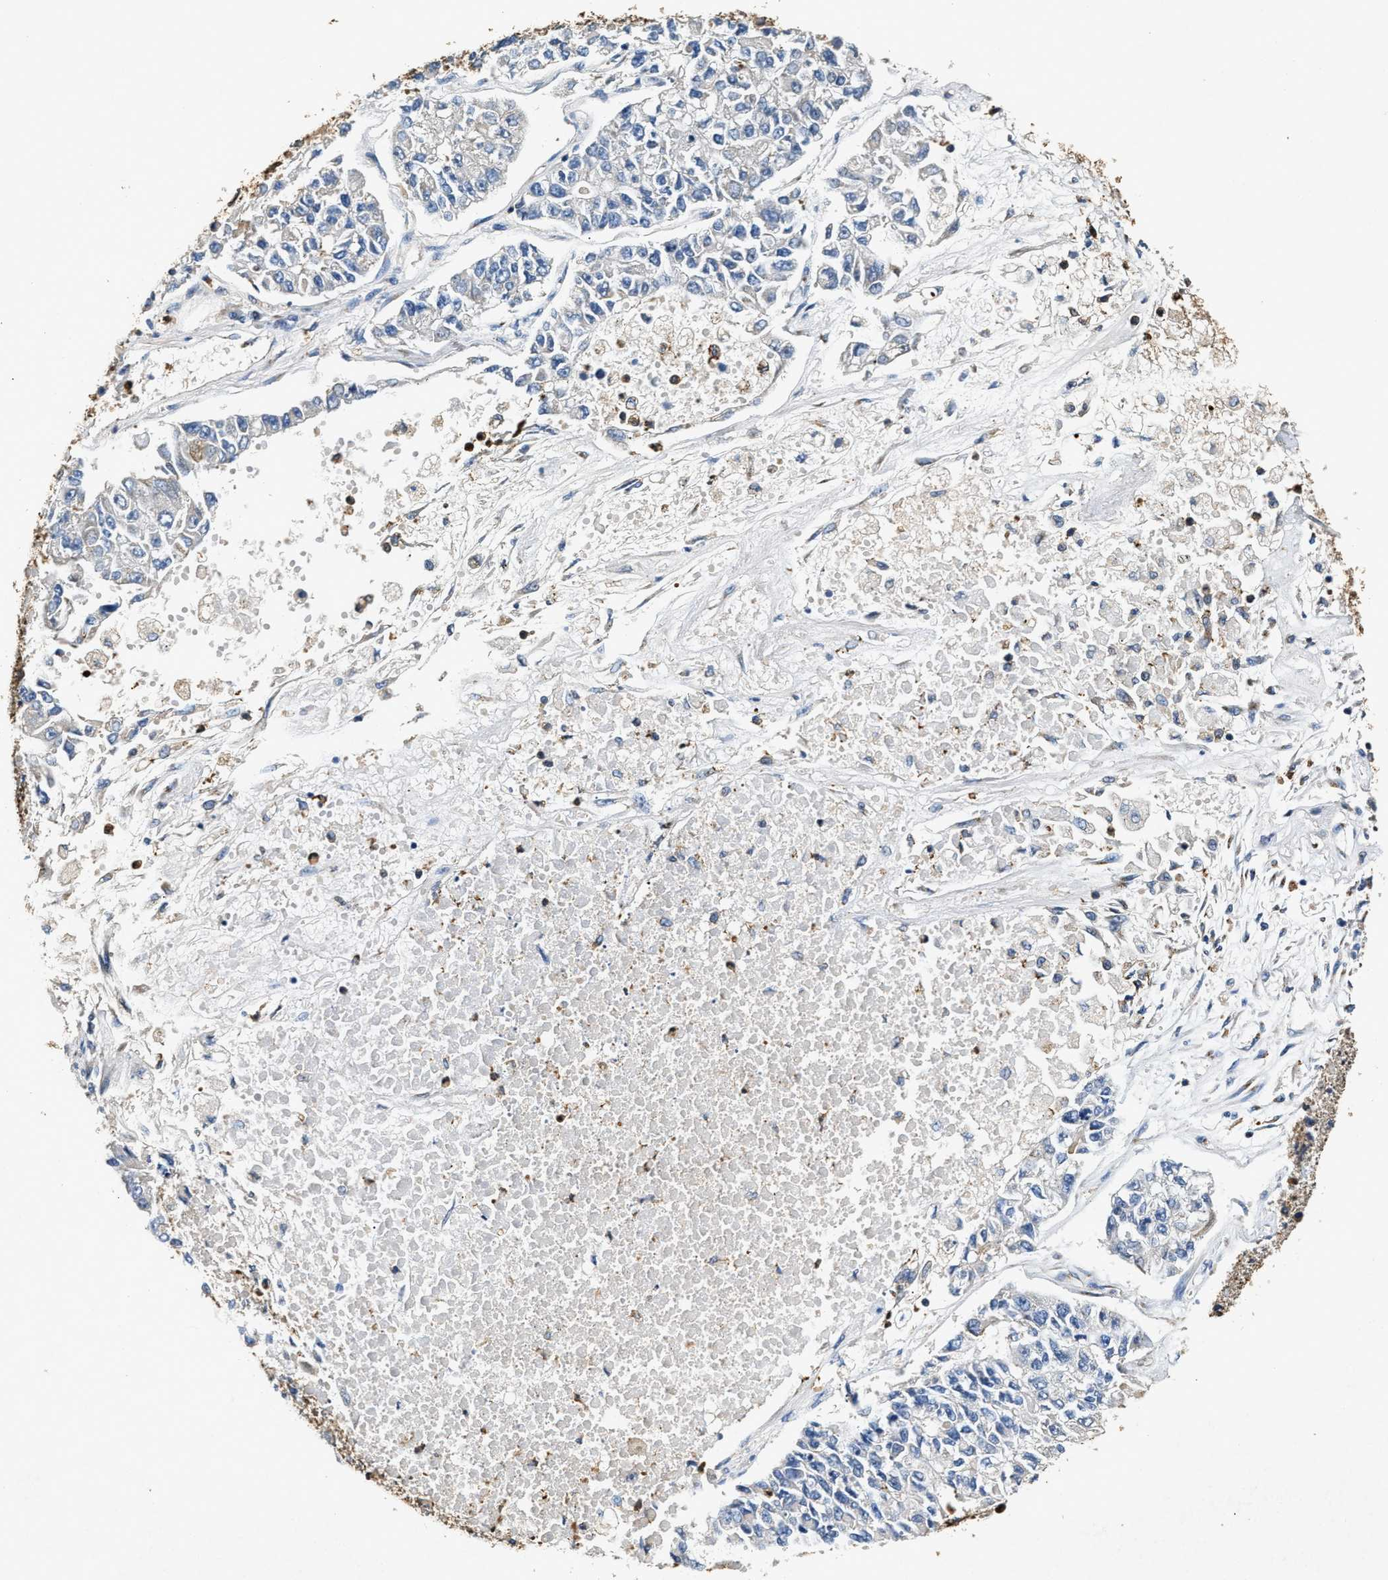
{"staining": {"intensity": "negative", "quantity": "none", "location": "none"}, "tissue": "lung cancer", "cell_type": "Tumor cells", "image_type": "cancer", "snomed": [{"axis": "morphology", "description": "Adenocarcinoma, NOS"}, {"axis": "topography", "description": "Lung"}], "caption": "The immunohistochemistry micrograph has no significant expression in tumor cells of adenocarcinoma (lung) tissue.", "gene": "CHUK", "patient": {"sex": "male", "age": 49}}